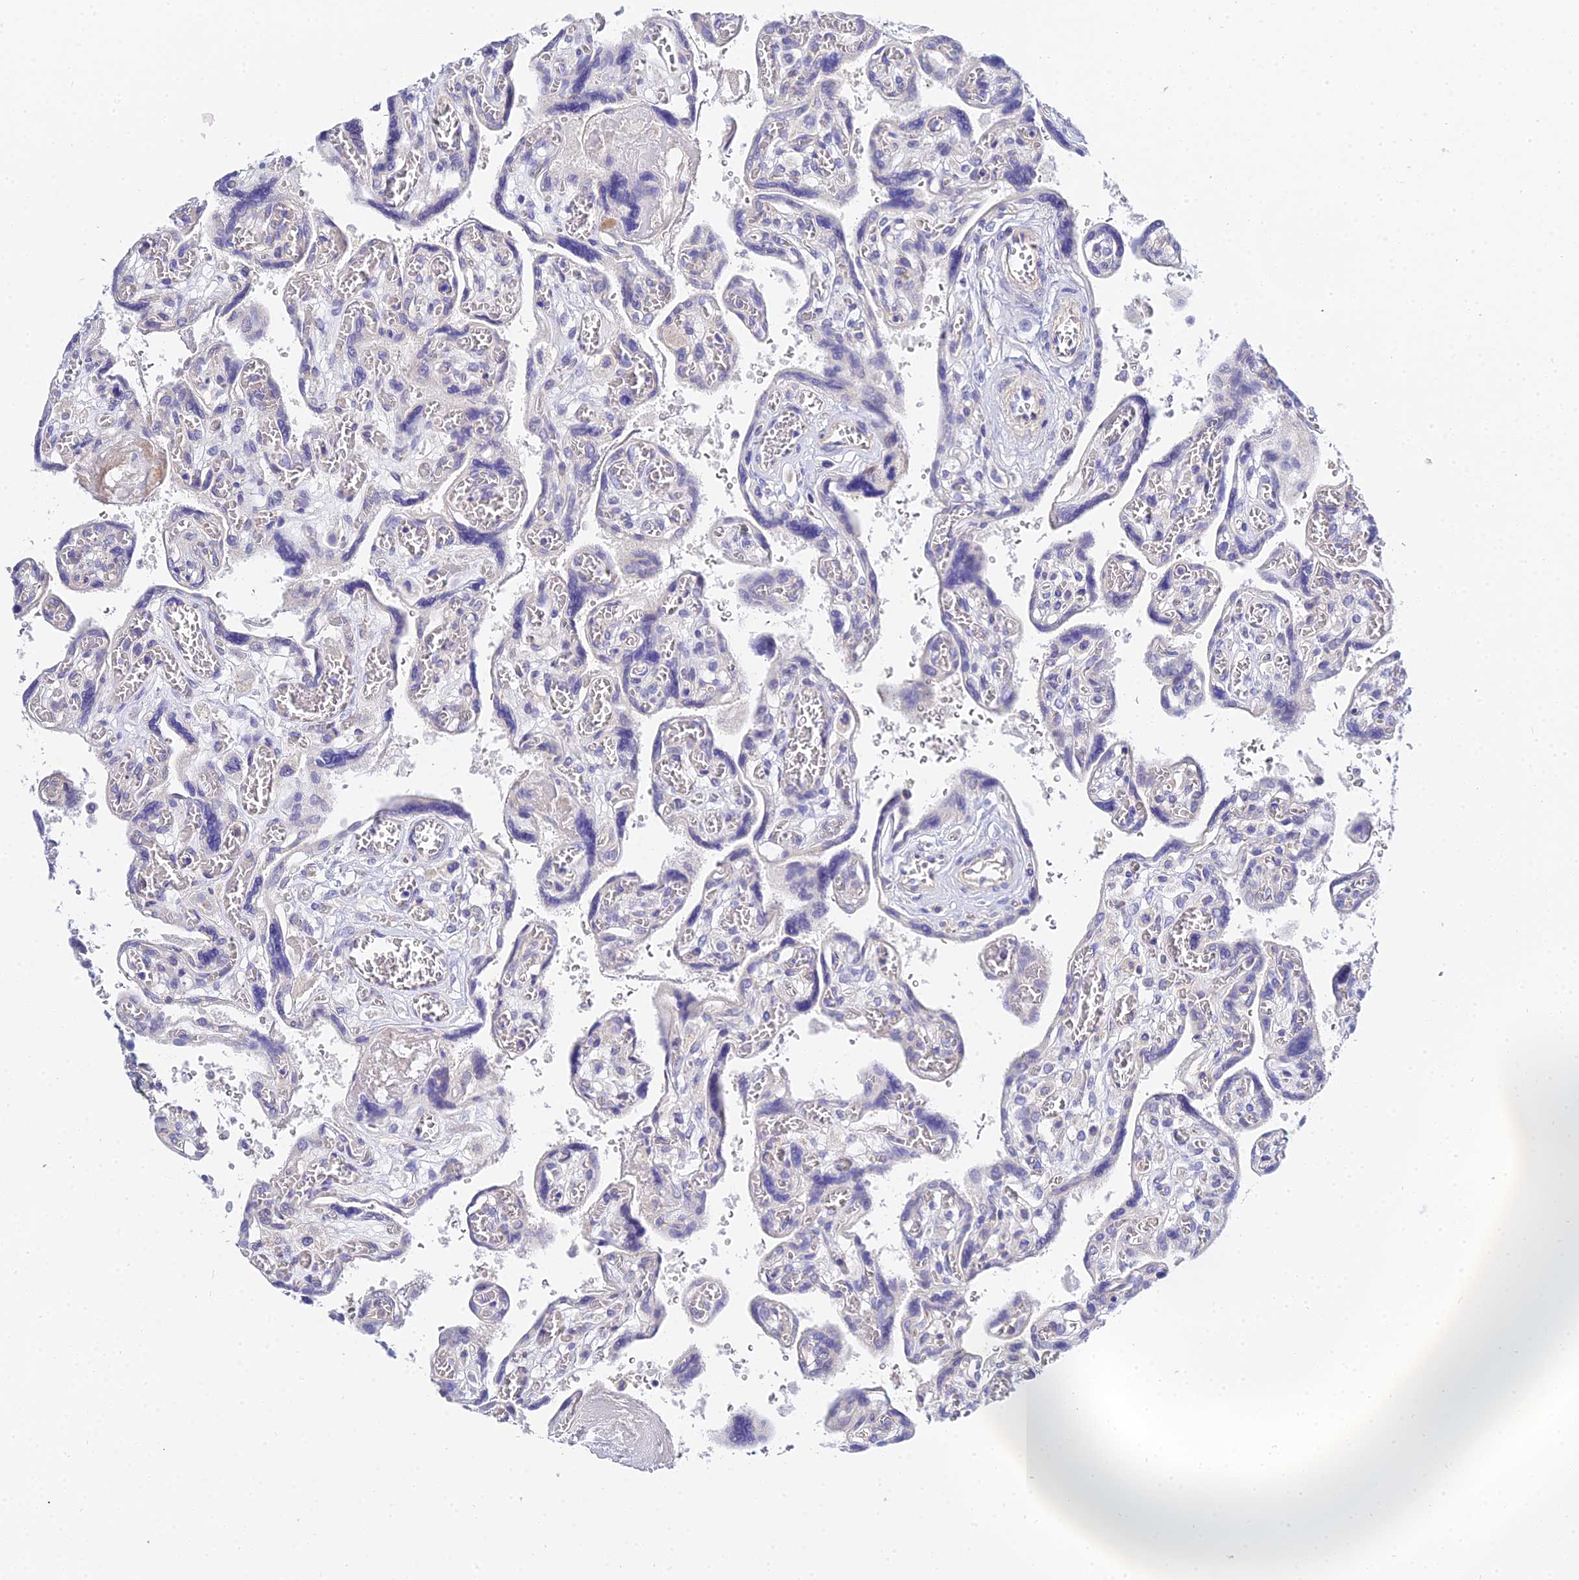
{"staining": {"intensity": "negative", "quantity": "none", "location": "none"}, "tissue": "placenta", "cell_type": "Trophoblastic cells", "image_type": "normal", "snomed": [{"axis": "morphology", "description": "Normal tissue, NOS"}, {"axis": "topography", "description": "Placenta"}], "caption": "An immunohistochemistry micrograph of benign placenta is shown. There is no staining in trophoblastic cells of placenta. (DAB IHC visualized using brightfield microscopy, high magnification).", "gene": "APOBEC3H", "patient": {"sex": "female", "age": 39}}